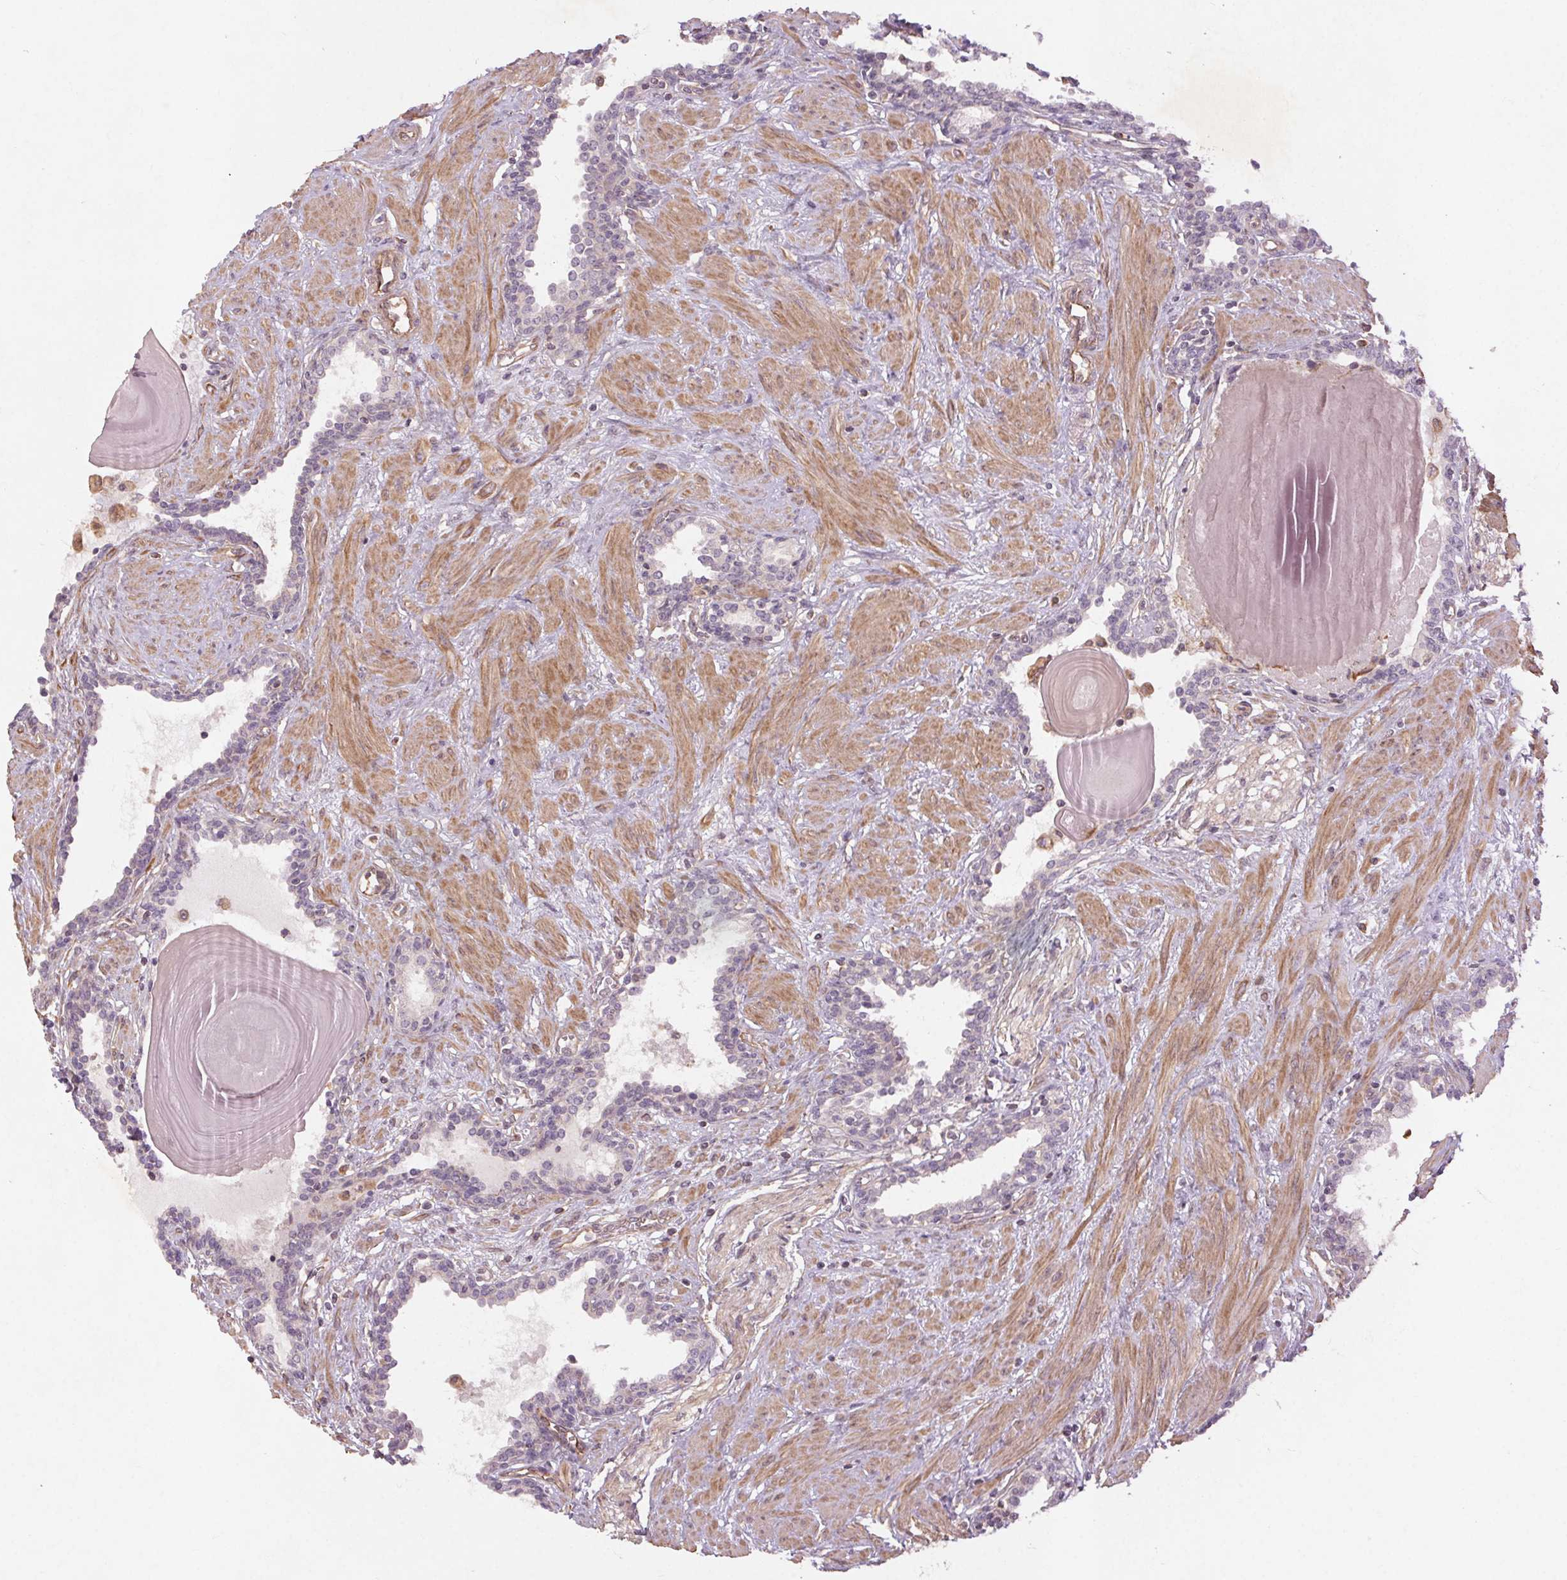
{"staining": {"intensity": "negative", "quantity": "none", "location": "none"}, "tissue": "prostate", "cell_type": "Glandular cells", "image_type": "normal", "snomed": [{"axis": "morphology", "description": "Normal tissue, NOS"}, {"axis": "topography", "description": "Prostate"}], "caption": "This is an immunohistochemistry histopathology image of unremarkable human prostate. There is no expression in glandular cells.", "gene": "CCSER1", "patient": {"sex": "male", "age": 55}}